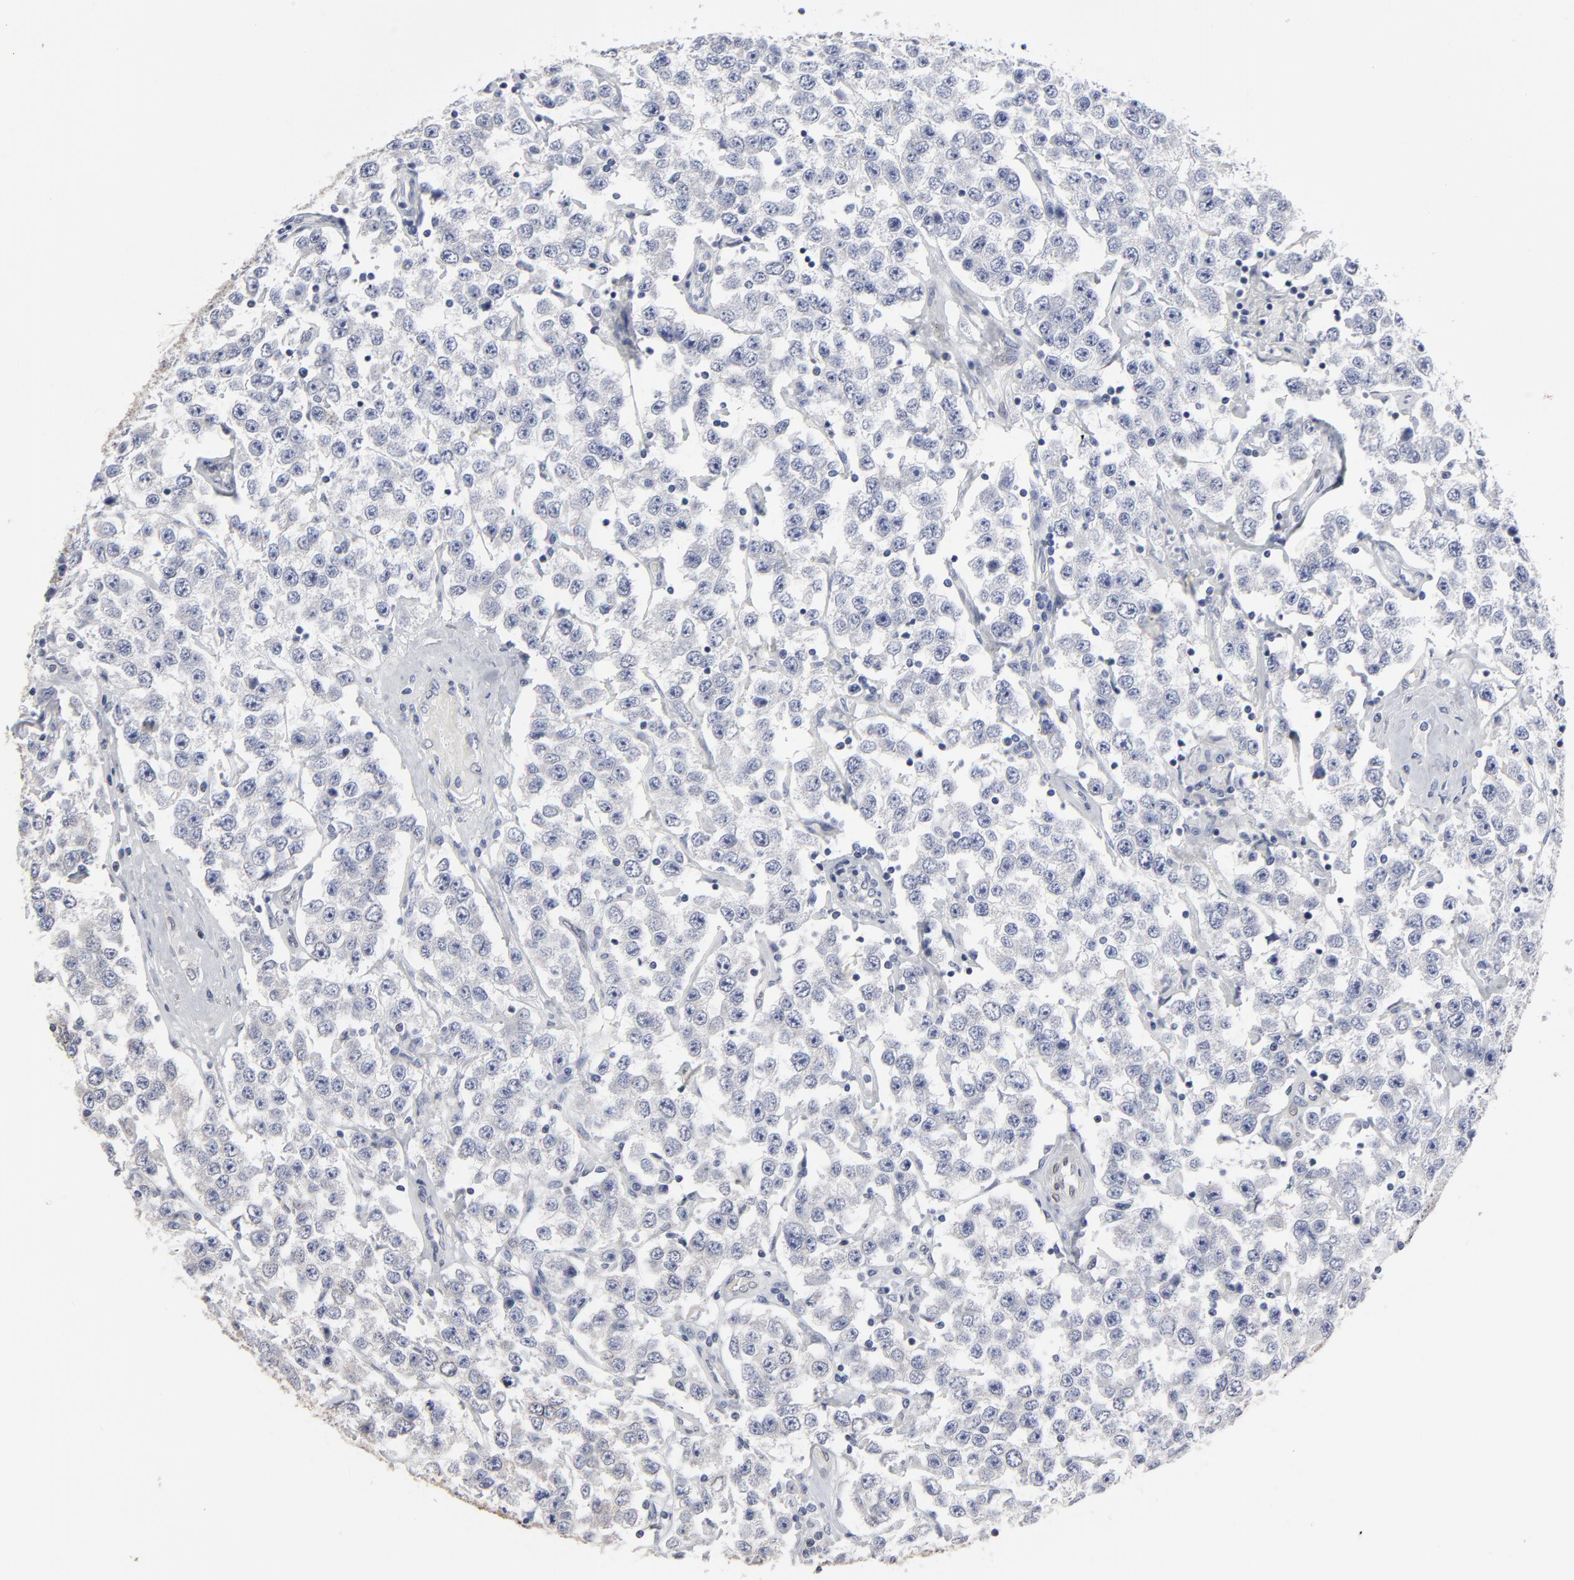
{"staining": {"intensity": "moderate", "quantity": ">75%", "location": "cytoplasmic/membranous,nuclear"}, "tissue": "testis cancer", "cell_type": "Tumor cells", "image_type": "cancer", "snomed": [{"axis": "morphology", "description": "Seminoma, NOS"}, {"axis": "topography", "description": "Testis"}], "caption": "The photomicrograph displays a brown stain indicating the presence of a protein in the cytoplasmic/membranous and nuclear of tumor cells in testis cancer.", "gene": "SYNE2", "patient": {"sex": "male", "age": 52}}